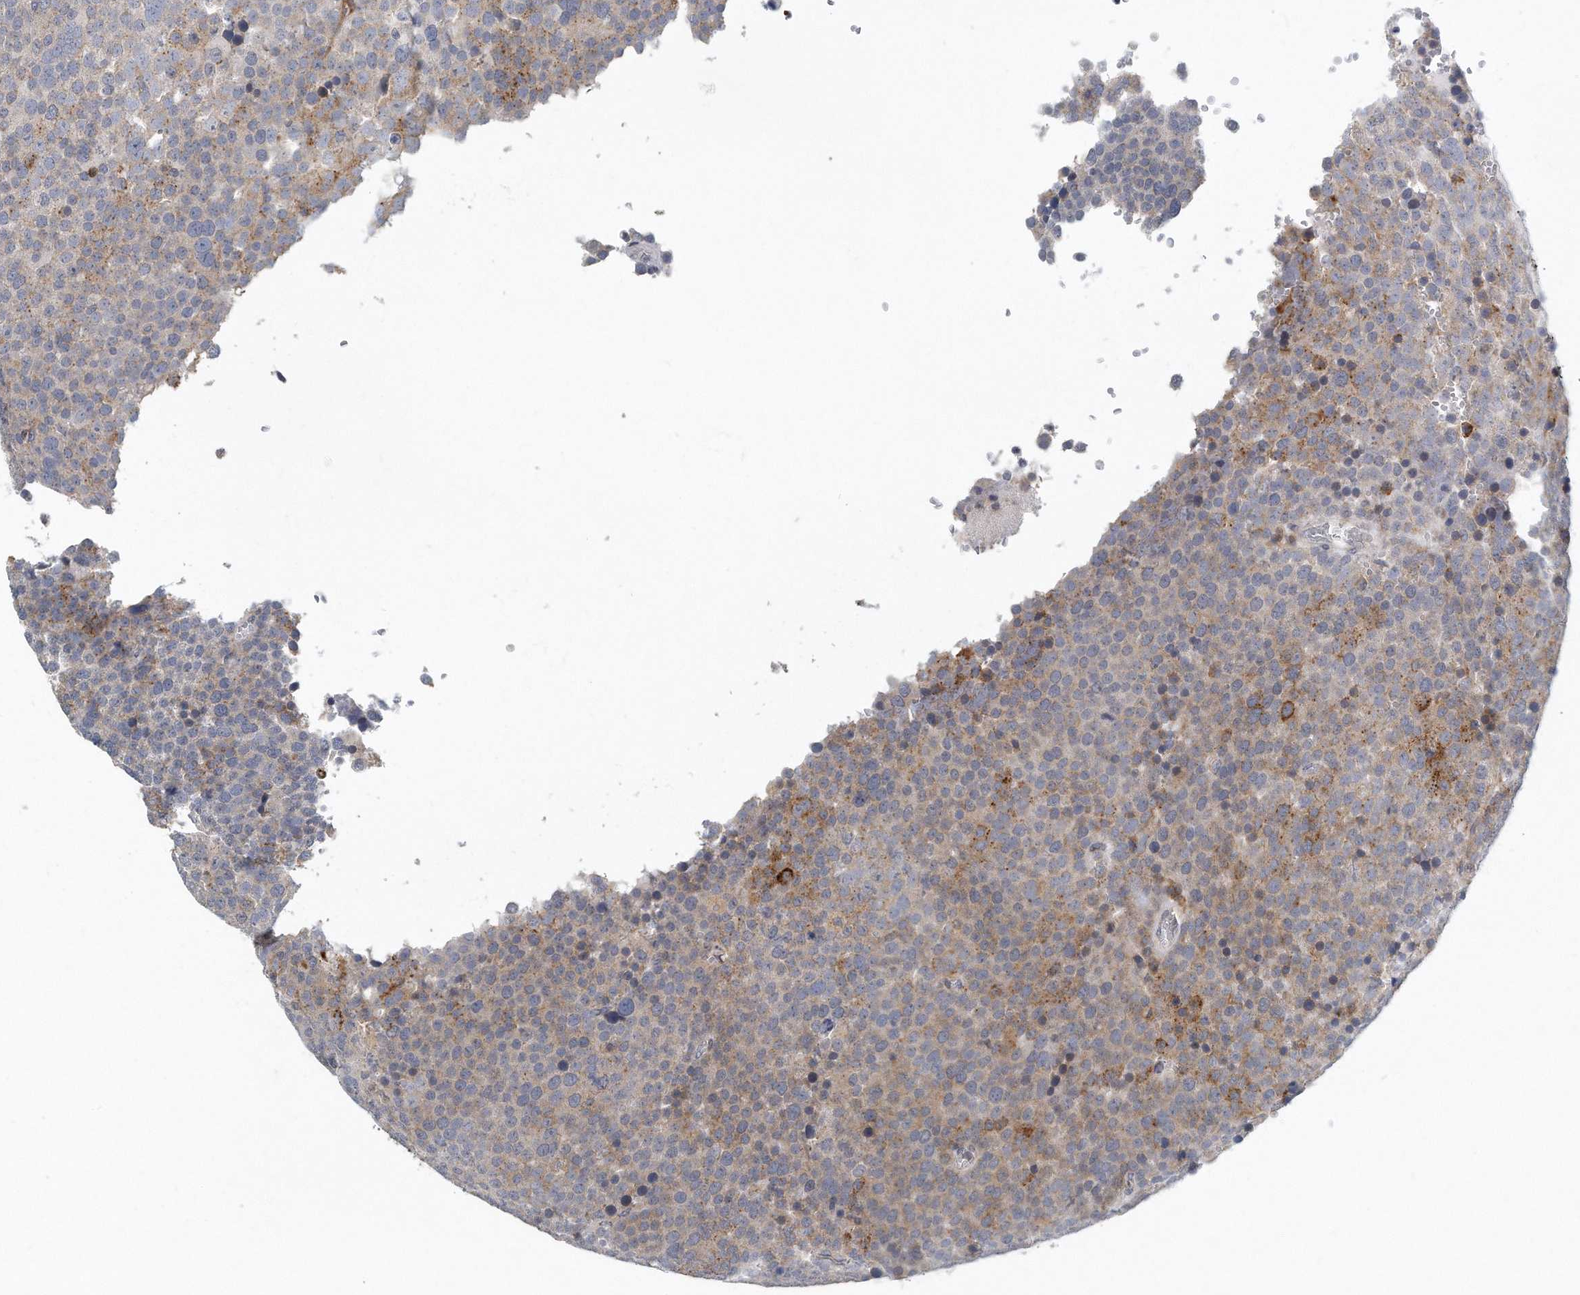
{"staining": {"intensity": "moderate", "quantity": "<25%", "location": "cytoplasmic/membranous"}, "tissue": "testis cancer", "cell_type": "Tumor cells", "image_type": "cancer", "snomed": [{"axis": "morphology", "description": "Seminoma, NOS"}, {"axis": "topography", "description": "Testis"}], "caption": "About <25% of tumor cells in testis cancer (seminoma) show moderate cytoplasmic/membranous protein staining as visualized by brown immunohistochemical staining.", "gene": "VLDLR", "patient": {"sex": "male", "age": 71}}